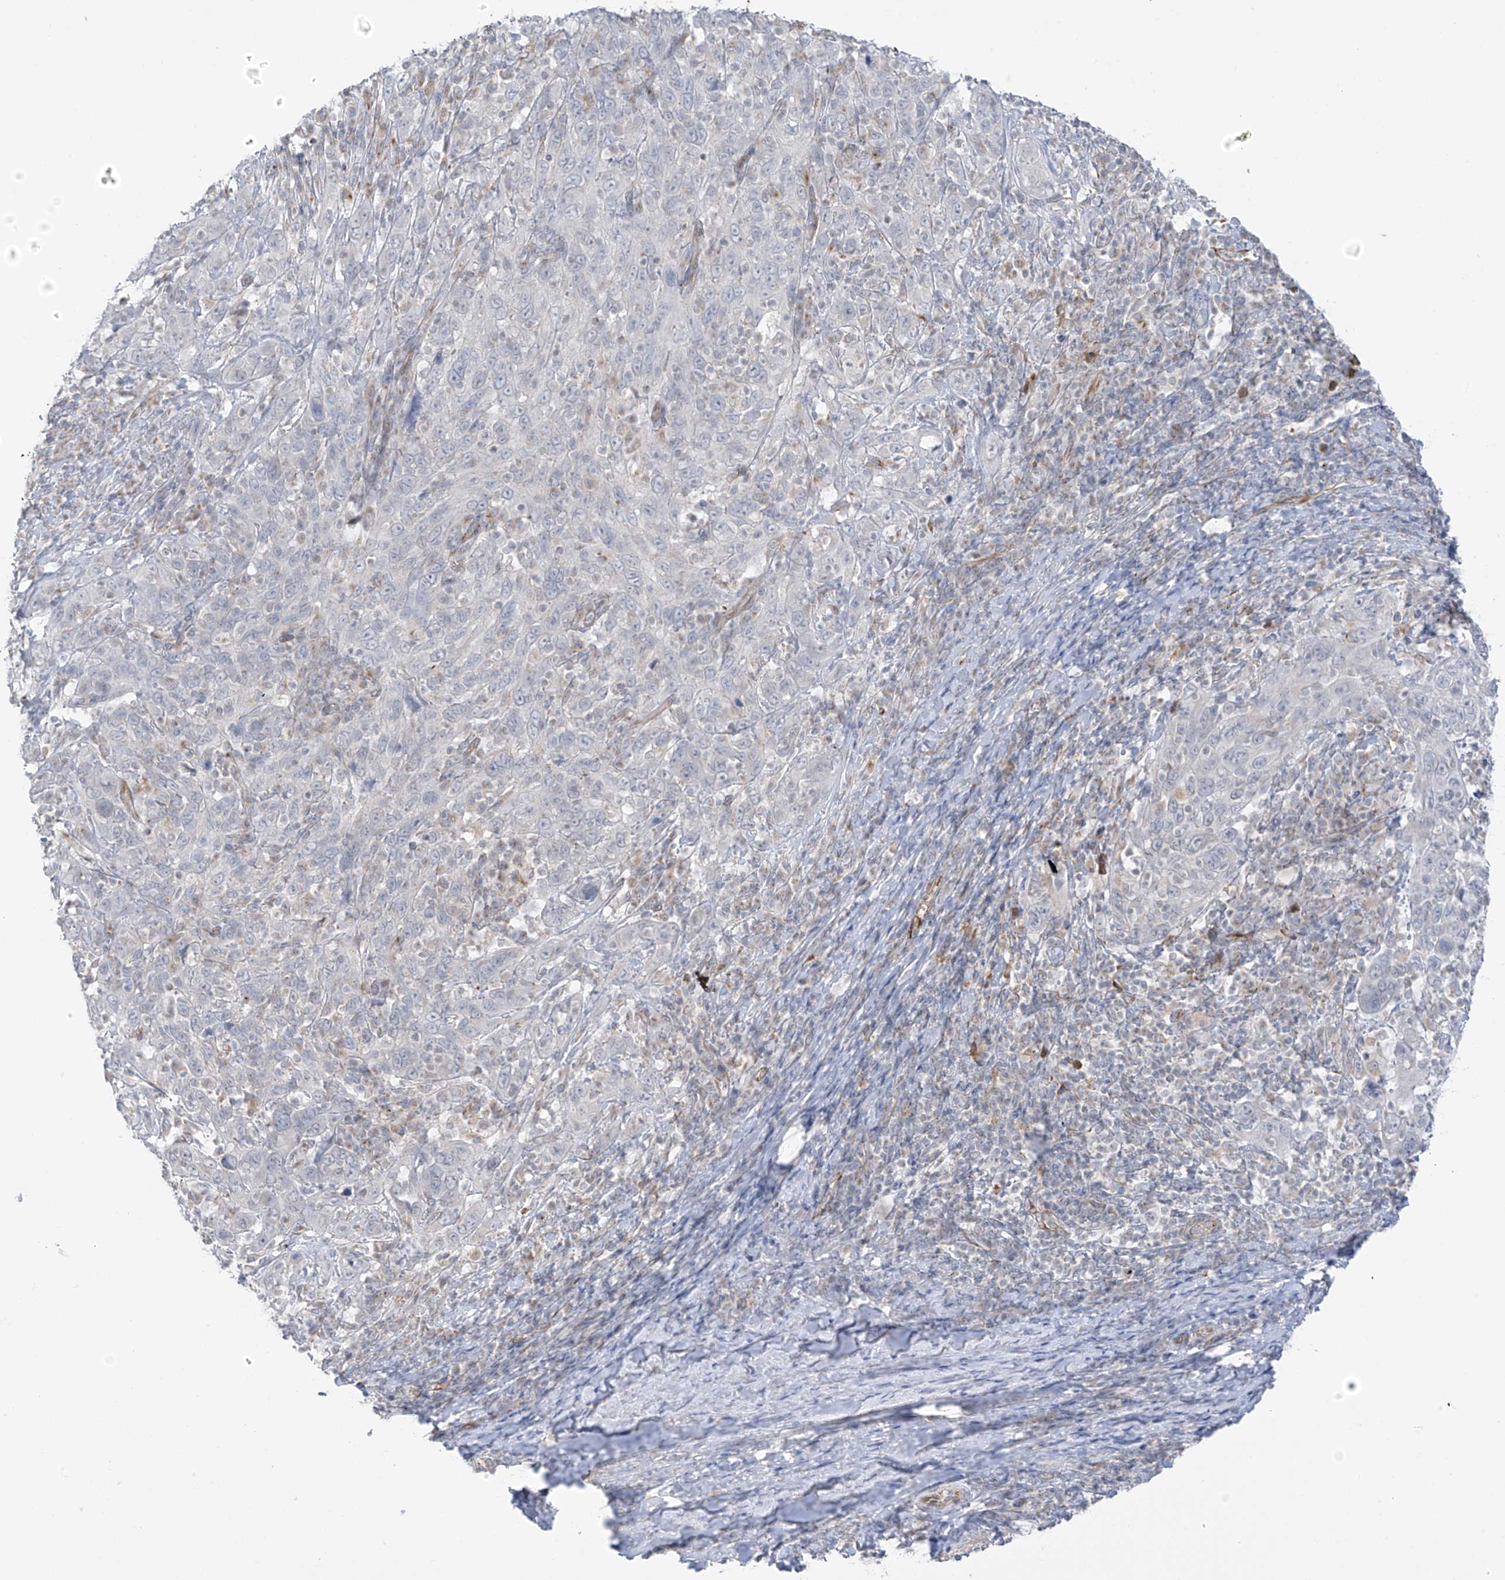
{"staining": {"intensity": "negative", "quantity": "none", "location": "none"}, "tissue": "cervical cancer", "cell_type": "Tumor cells", "image_type": "cancer", "snomed": [{"axis": "morphology", "description": "Squamous cell carcinoma, NOS"}, {"axis": "topography", "description": "Cervix"}], "caption": "Immunohistochemistry image of neoplastic tissue: human cervical squamous cell carcinoma stained with DAB (3,3'-diaminobenzidine) reveals no significant protein staining in tumor cells.", "gene": "HS6ST2", "patient": {"sex": "female", "age": 46}}